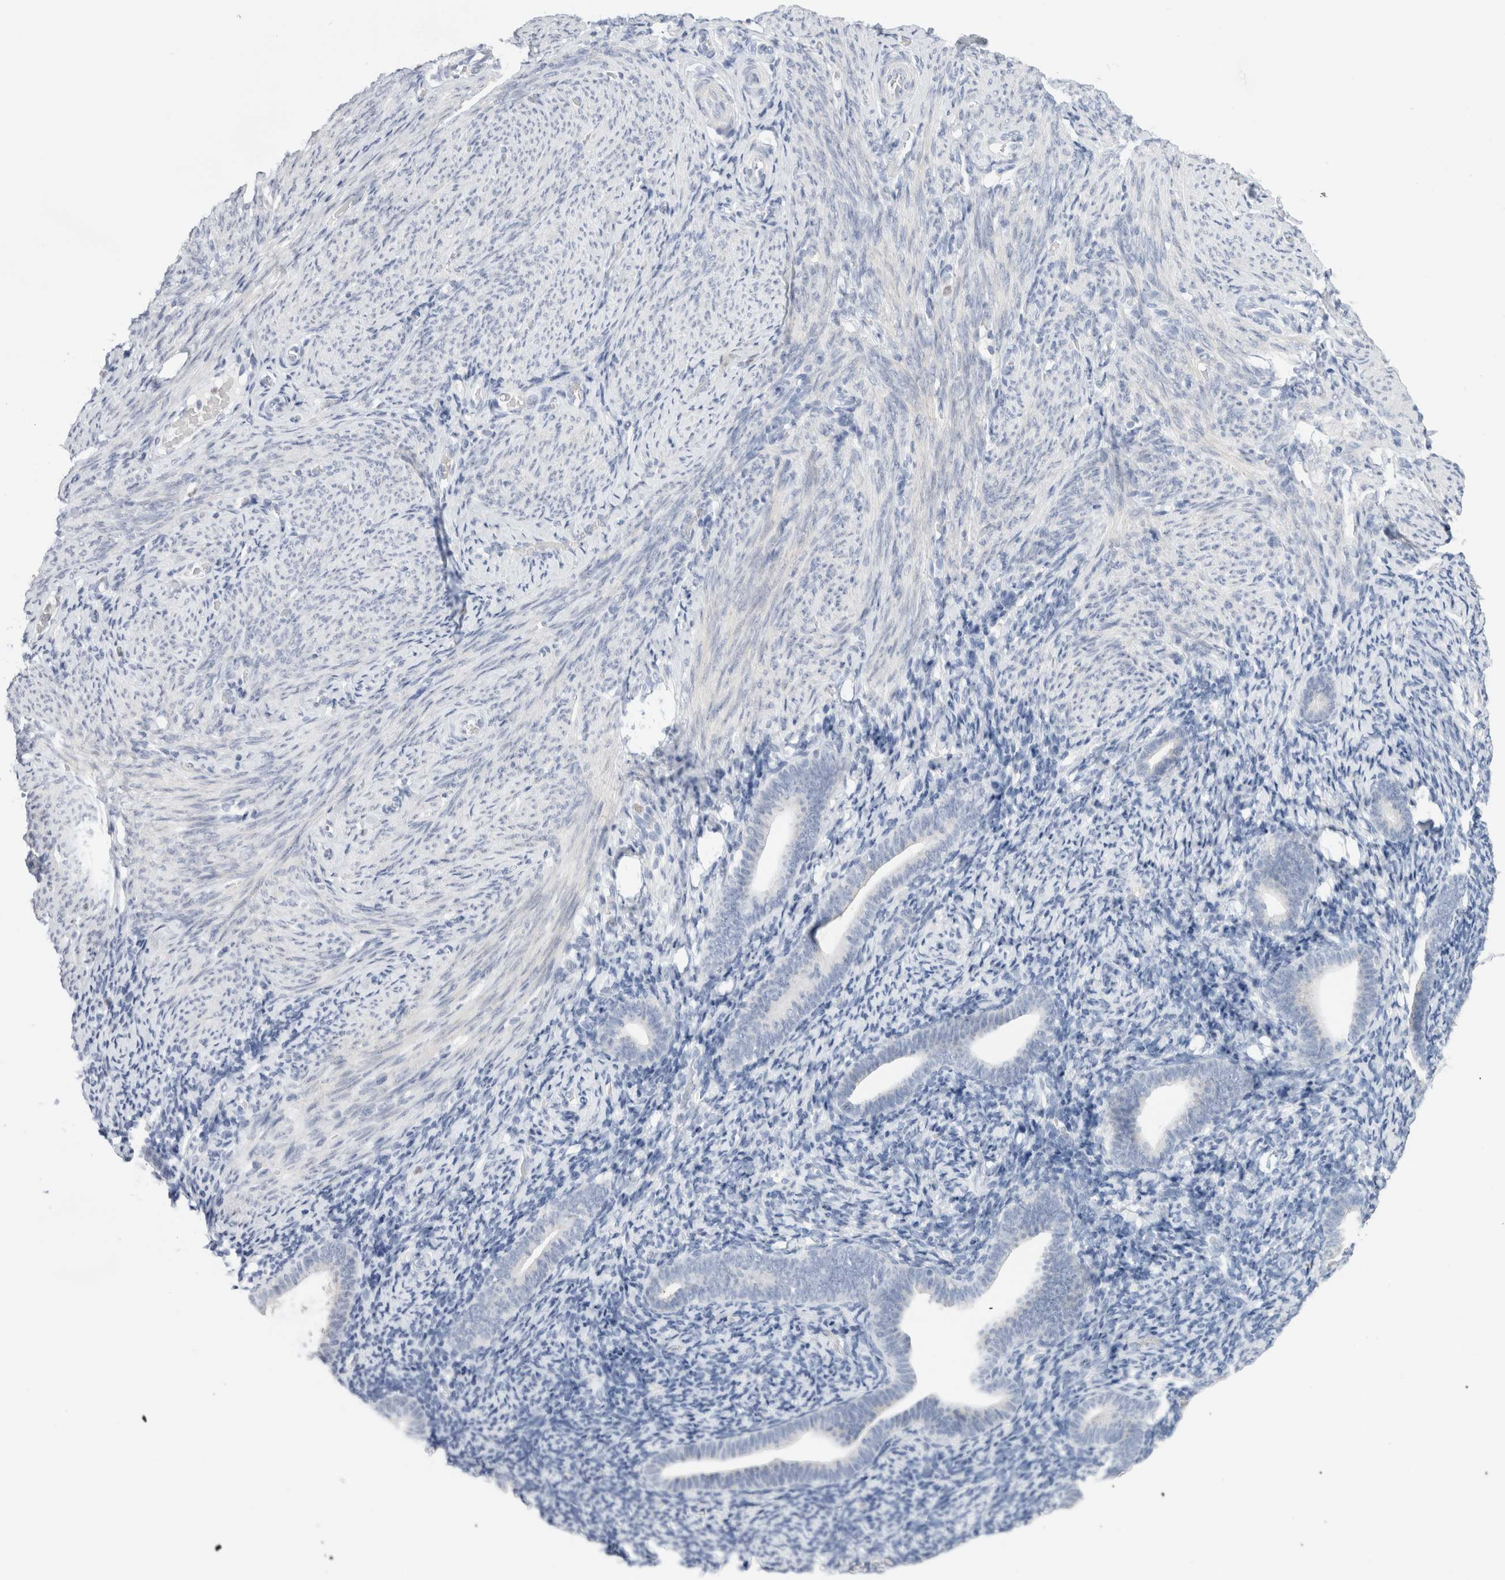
{"staining": {"intensity": "negative", "quantity": "none", "location": "none"}, "tissue": "endometrium", "cell_type": "Cells in endometrial stroma", "image_type": "normal", "snomed": [{"axis": "morphology", "description": "Normal tissue, NOS"}, {"axis": "topography", "description": "Endometrium"}], "caption": "A histopathology image of endometrium stained for a protein displays no brown staining in cells in endometrial stroma. (Immunohistochemistry, brightfield microscopy, high magnification).", "gene": "ADAM30", "patient": {"sex": "female", "age": 51}}